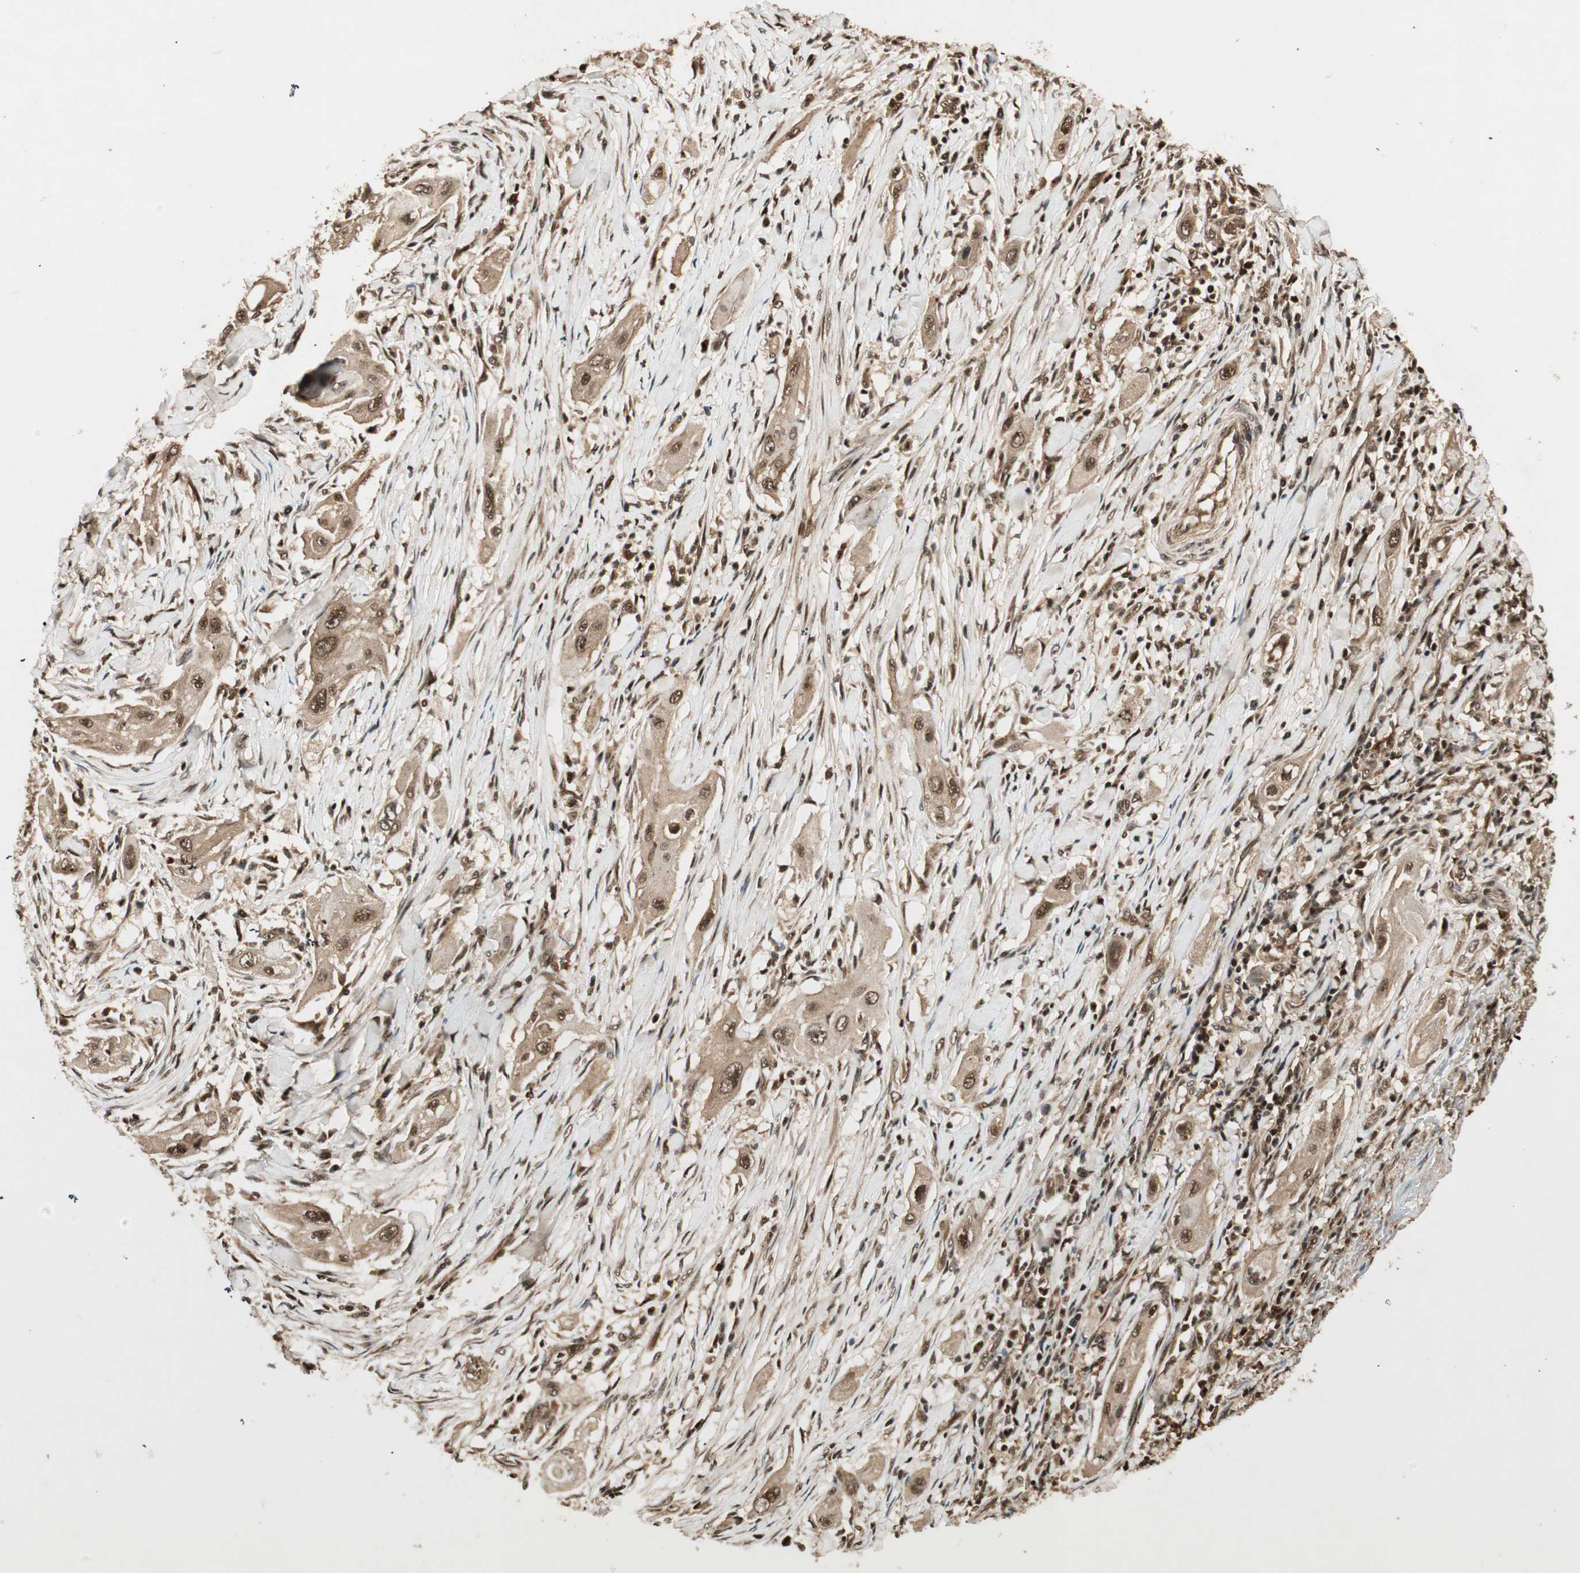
{"staining": {"intensity": "moderate", "quantity": ">75%", "location": "cytoplasmic/membranous,nuclear"}, "tissue": "lung cancer", "cell_type": "Tumor cells", "image_type": "cancer", "snomed": [{"axis": "morphology", "description": "Squamous cell carcinoma, NOS"}, {"axis": "topography", "description": "Lung"}], "caption": "Protein staining of squamous cell carcinoma (lung) tissue reveals moderate cytoplasmic/membranous and nuclear staining in approximately >75% of tumor cells.", "gene": "RPA3", "patient": {"sex": "female", "age": 47}}